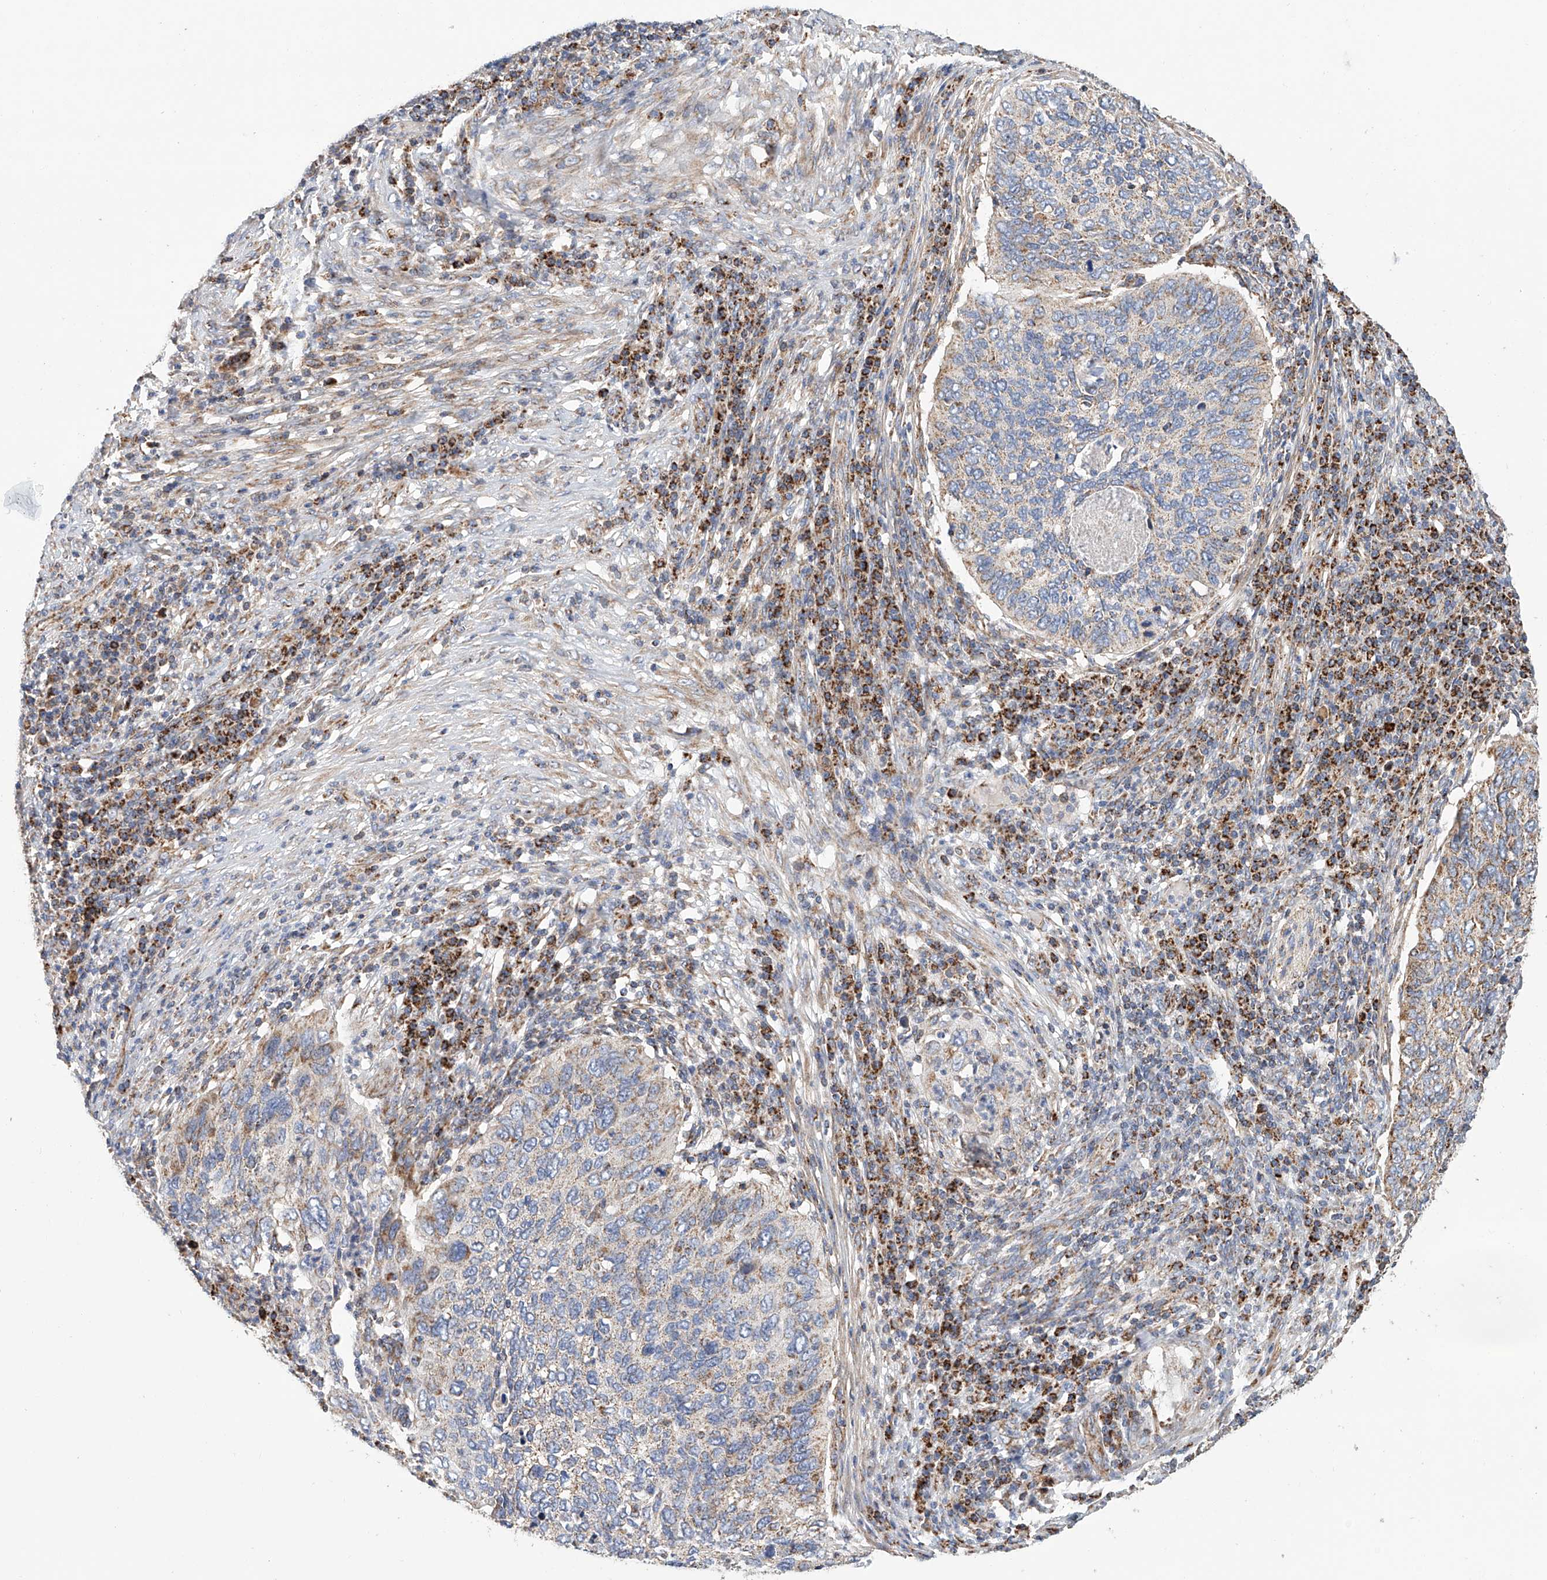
{"staining": {"intensity": "weak", "quantity": "<25%", "location": "cytoplasmic/membranous"}, "tissue": "cervical cancer", "cell_type": "Tumor cells", "image_type": "cancer", "snomed": [{"axis": "morphology", "description": "Squamous cell carcinoma, NOS"}, {"axis": "topography", "description": "Cervix"}], "caption": "Tumor cells show no significant staining in cervical squamous cell carcinoma.", "gene": "MCL1", "patient": {"sex": "female", "age": 38}}